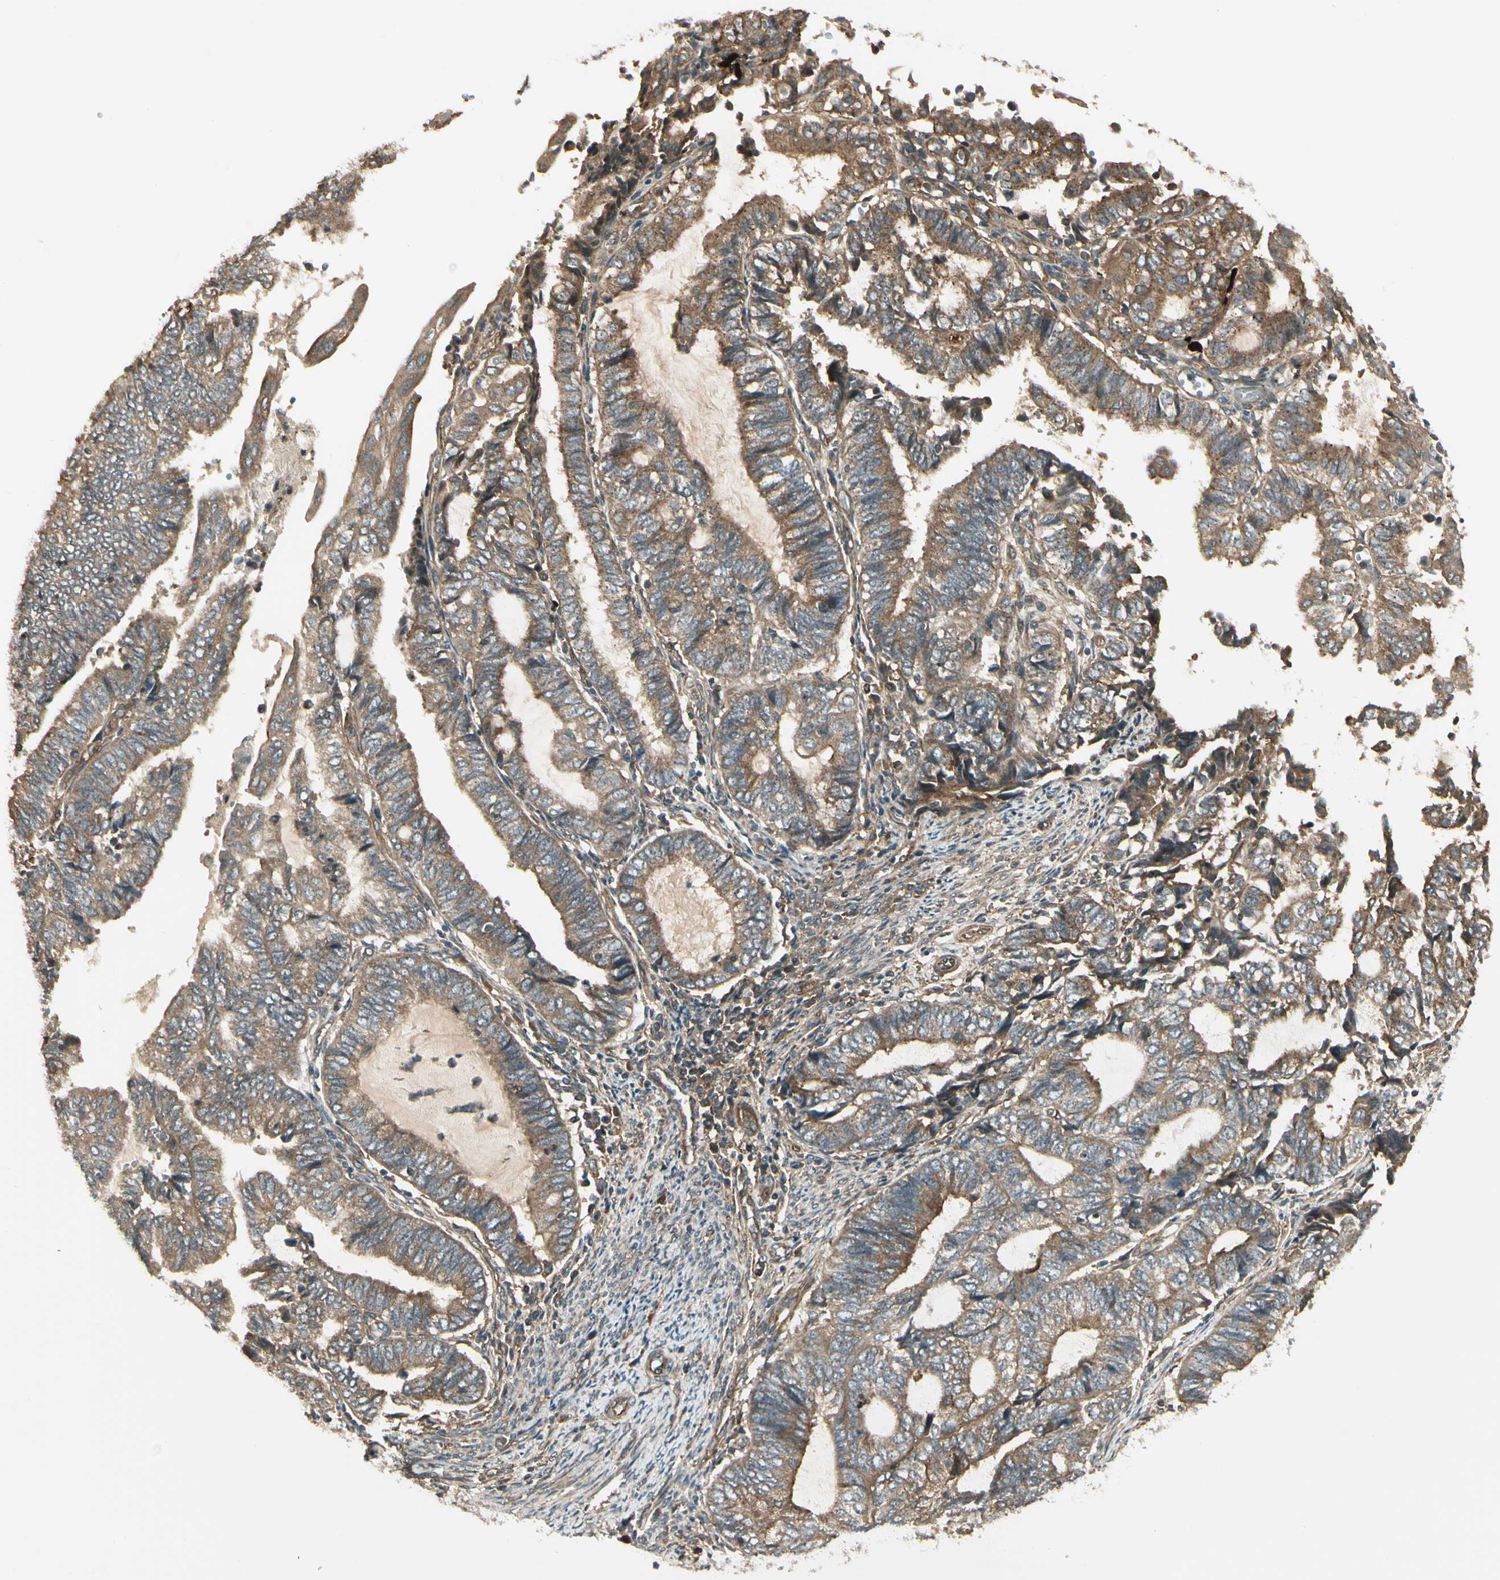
{"staining": {"intensity": "moderate", "quantity": ">75%", "location": "cytoplasmic/membranous"}, "tissue": "endometrial cancer", "cell_type": "Tumor cells", "image_type": "cancer", "snomed": [{"axis": "morphology", "description": "Adenocarcinoma, NOS"}, {"axis": "topography", "description": "Uterus"}, {"axis": "topography", "description": "Endometrium"}], "caption": "Immunohistochemistry (IHC) image of neoplastic tissue: human endometrial adenocarcinoma stained using IHC reveals medium levels of moderate protein expression localized specifically in the cytoplasmic/membranous of tumor cells, appearing as a cytoplasmic/membranous brown color.", "gene": "FKBP15", "patient": {"sex": "female", "age": 70}}